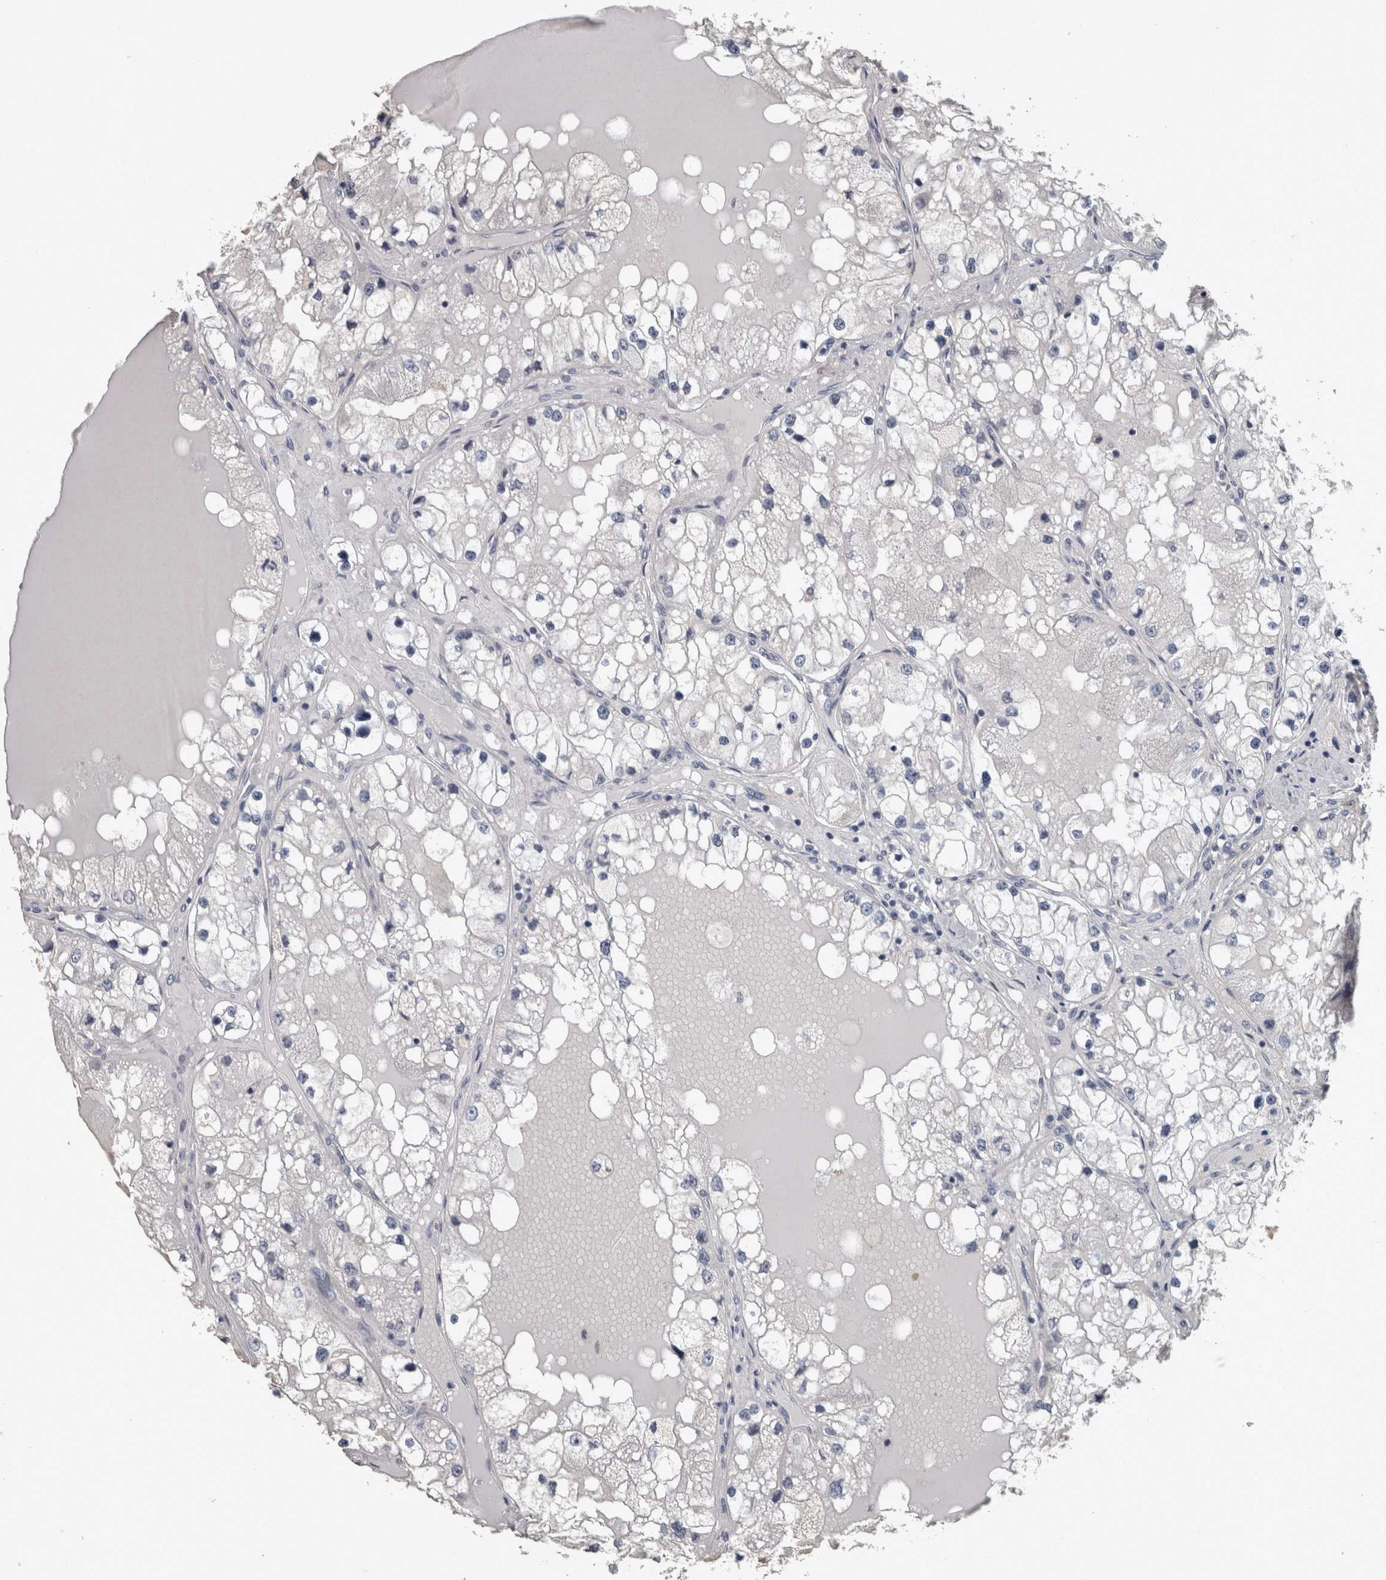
{"staining": {"intensity": "negative", "quantity": "none", "location": "none"}, "tissue": "renal cancer", "cell_type": "Tumor cells", "image_type": "cancer", "snomed": [{"axis": "morphology", "description": "Adenocarcinoma, NOS"}, {"axis": "topography", "description": "Kidney"}], "caption": "Immunohistochemistry (IHC) photomicrograph of renal cancer stained for a protein (brown), which shows no positivity in tumor cells.", "gene": "EFEMP2", "patient": {"sex": "male", "age": 68}}